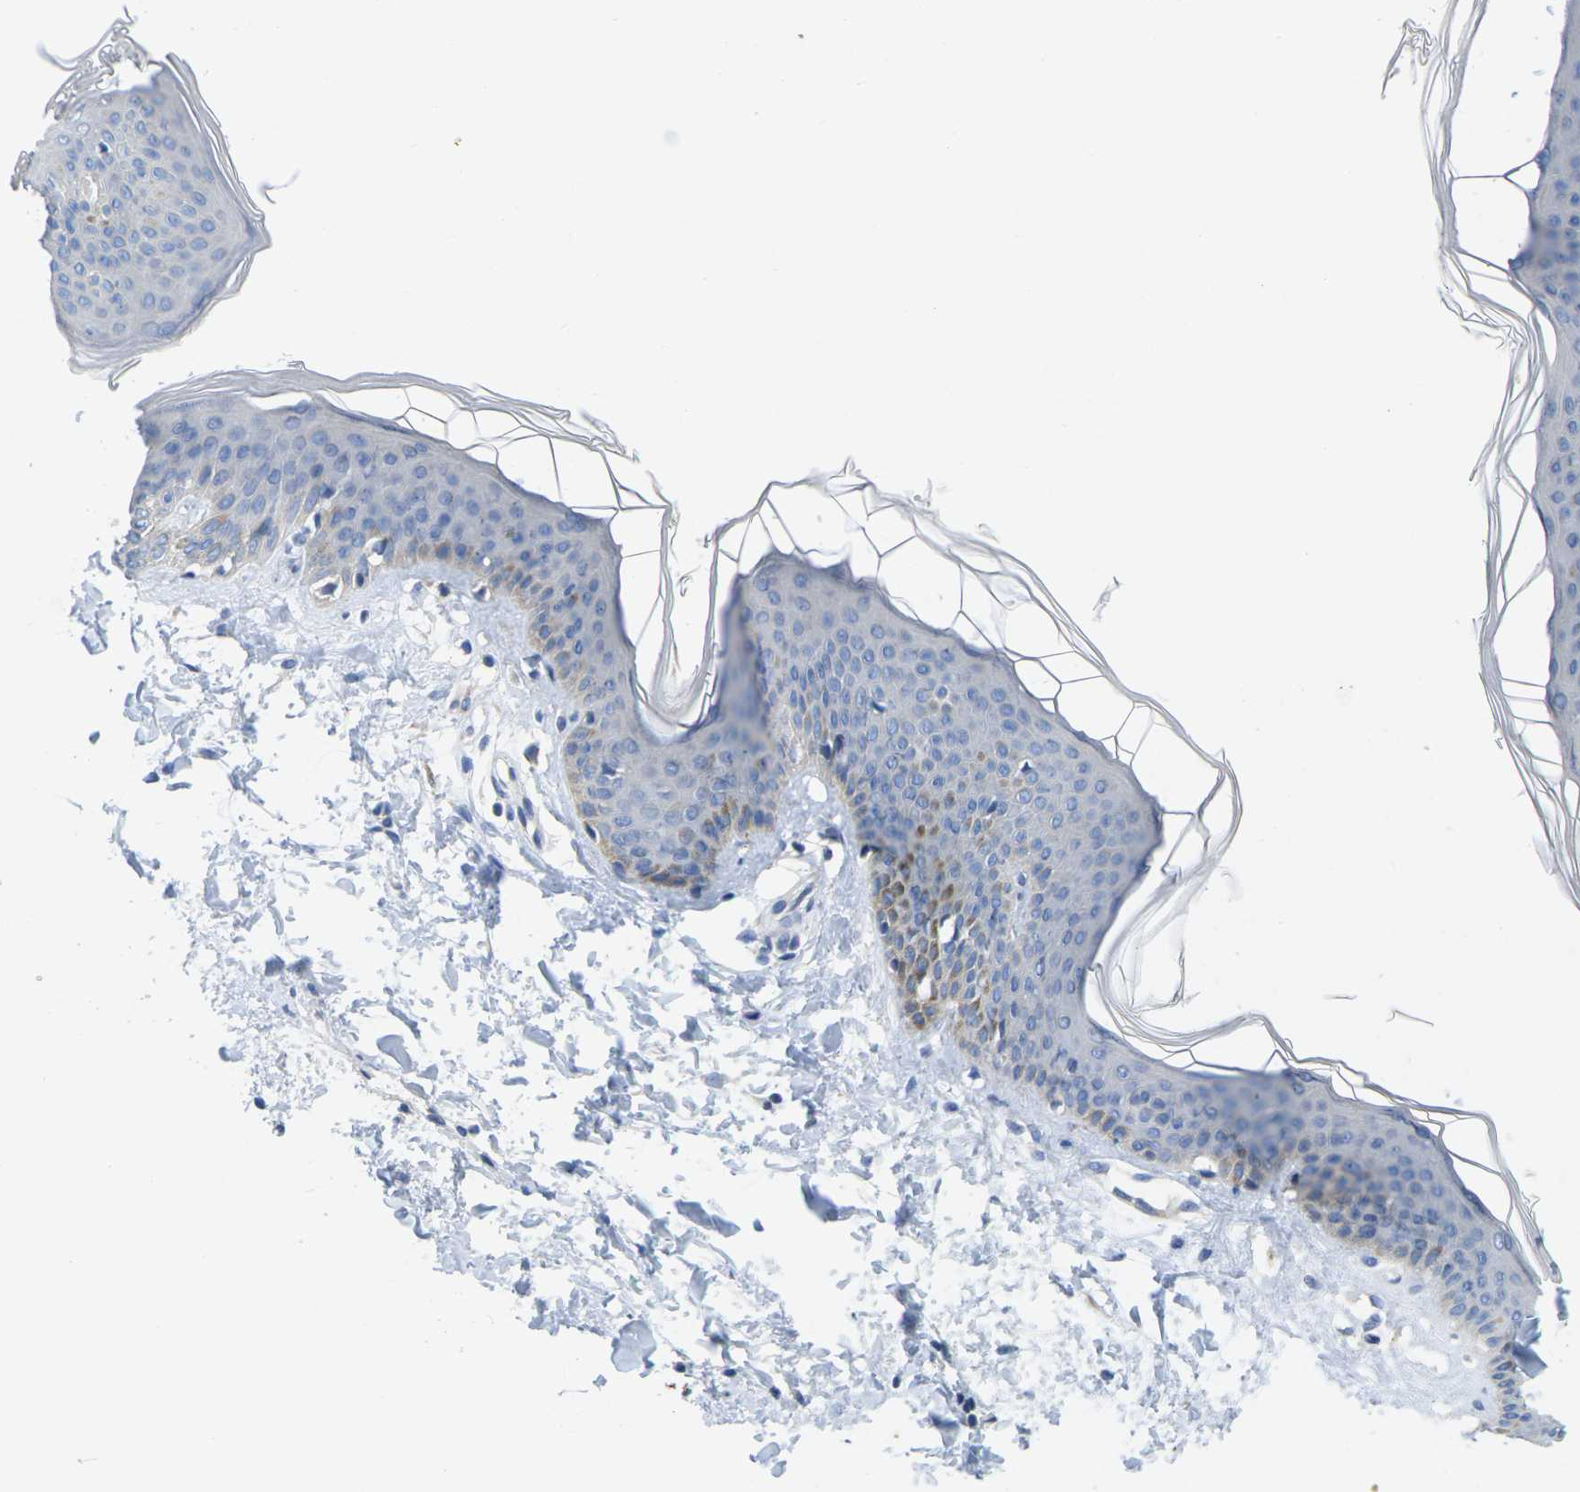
{"staining": {"intensity": "negative", "quantity": "none", "location": "none"}, "tissue": "skin", "cell_type": "Fibroblasts", "image_type": "normal", "snomed": [{"axis": "morphology", "description": "Normal tissue, NOS"}, {"axis": "topography", "description": "Skin"}], "caption": "Micrograph shows no significant protein staining in fibroblasts of unremarkable skin.", "gene": "TNNI3", "patient": {"sex": "female", "age": 17}}